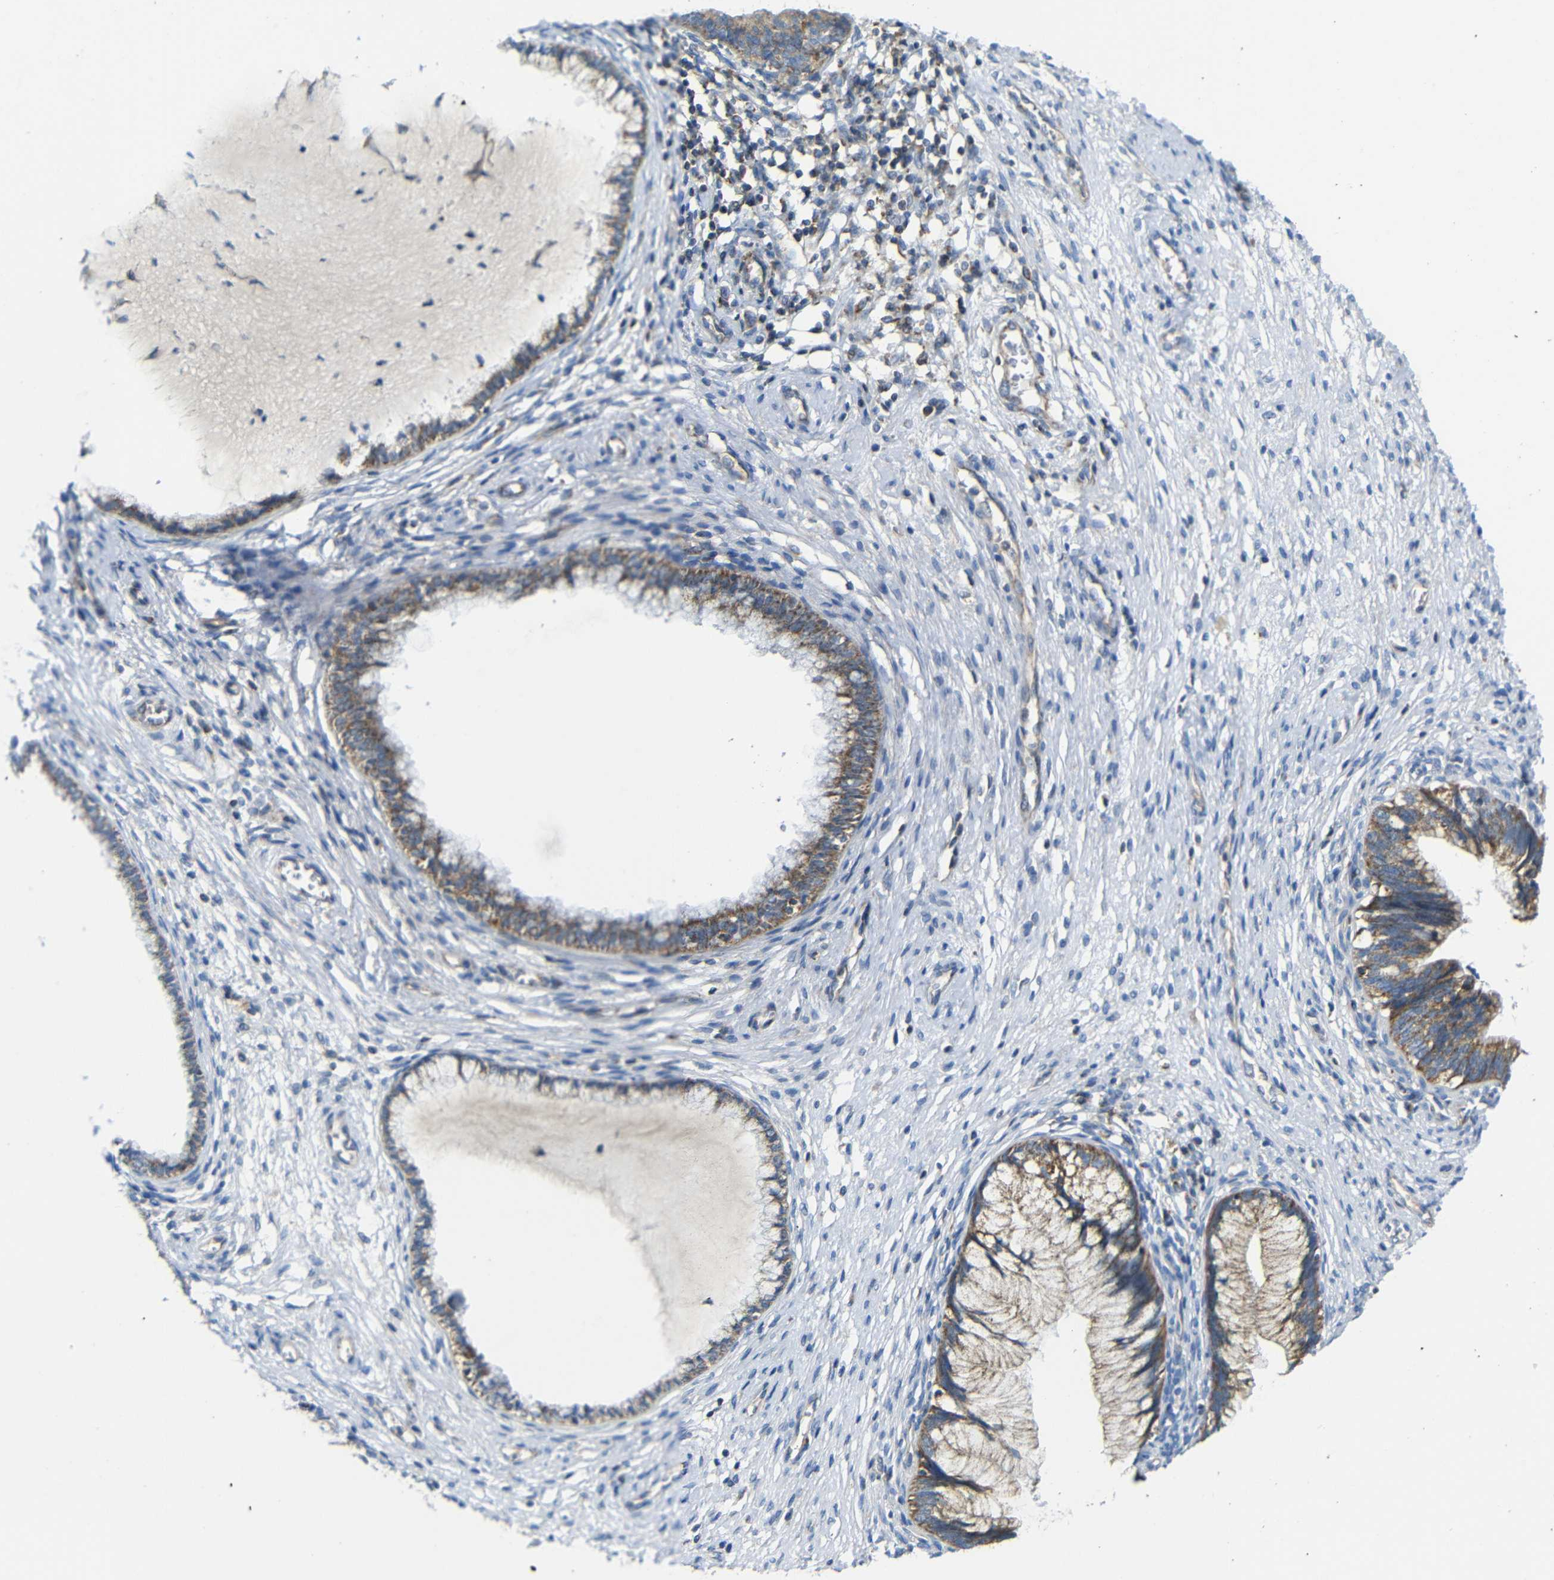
{"staining": {"intensity": "moderate", "quantity": ">75%", "location": "cytoplasmic/membranous"}, "tissue": "cervical cancer", "cell_type": "Tumor cells", "image_type": "cancer", "snomed": [{"axis": "morphology", "description": "Adenocarcinoma, NOS"}, {"axis": "topography", "description": "Cervix"}], "caption": "Immunohistochemistry image of neoplastic tissue: human cervical cancer (adenocarcinoma) stained using immunohistochemistry (IHC) shows medium levels of moderate protein expression localized specifically in the cytoplasmic/membranous of tumor cells, appearing as a cytoplasmic/membranous brown color.", "gene": "PDCD1LG2", "patient": {"sex": "female", "age": 44}}